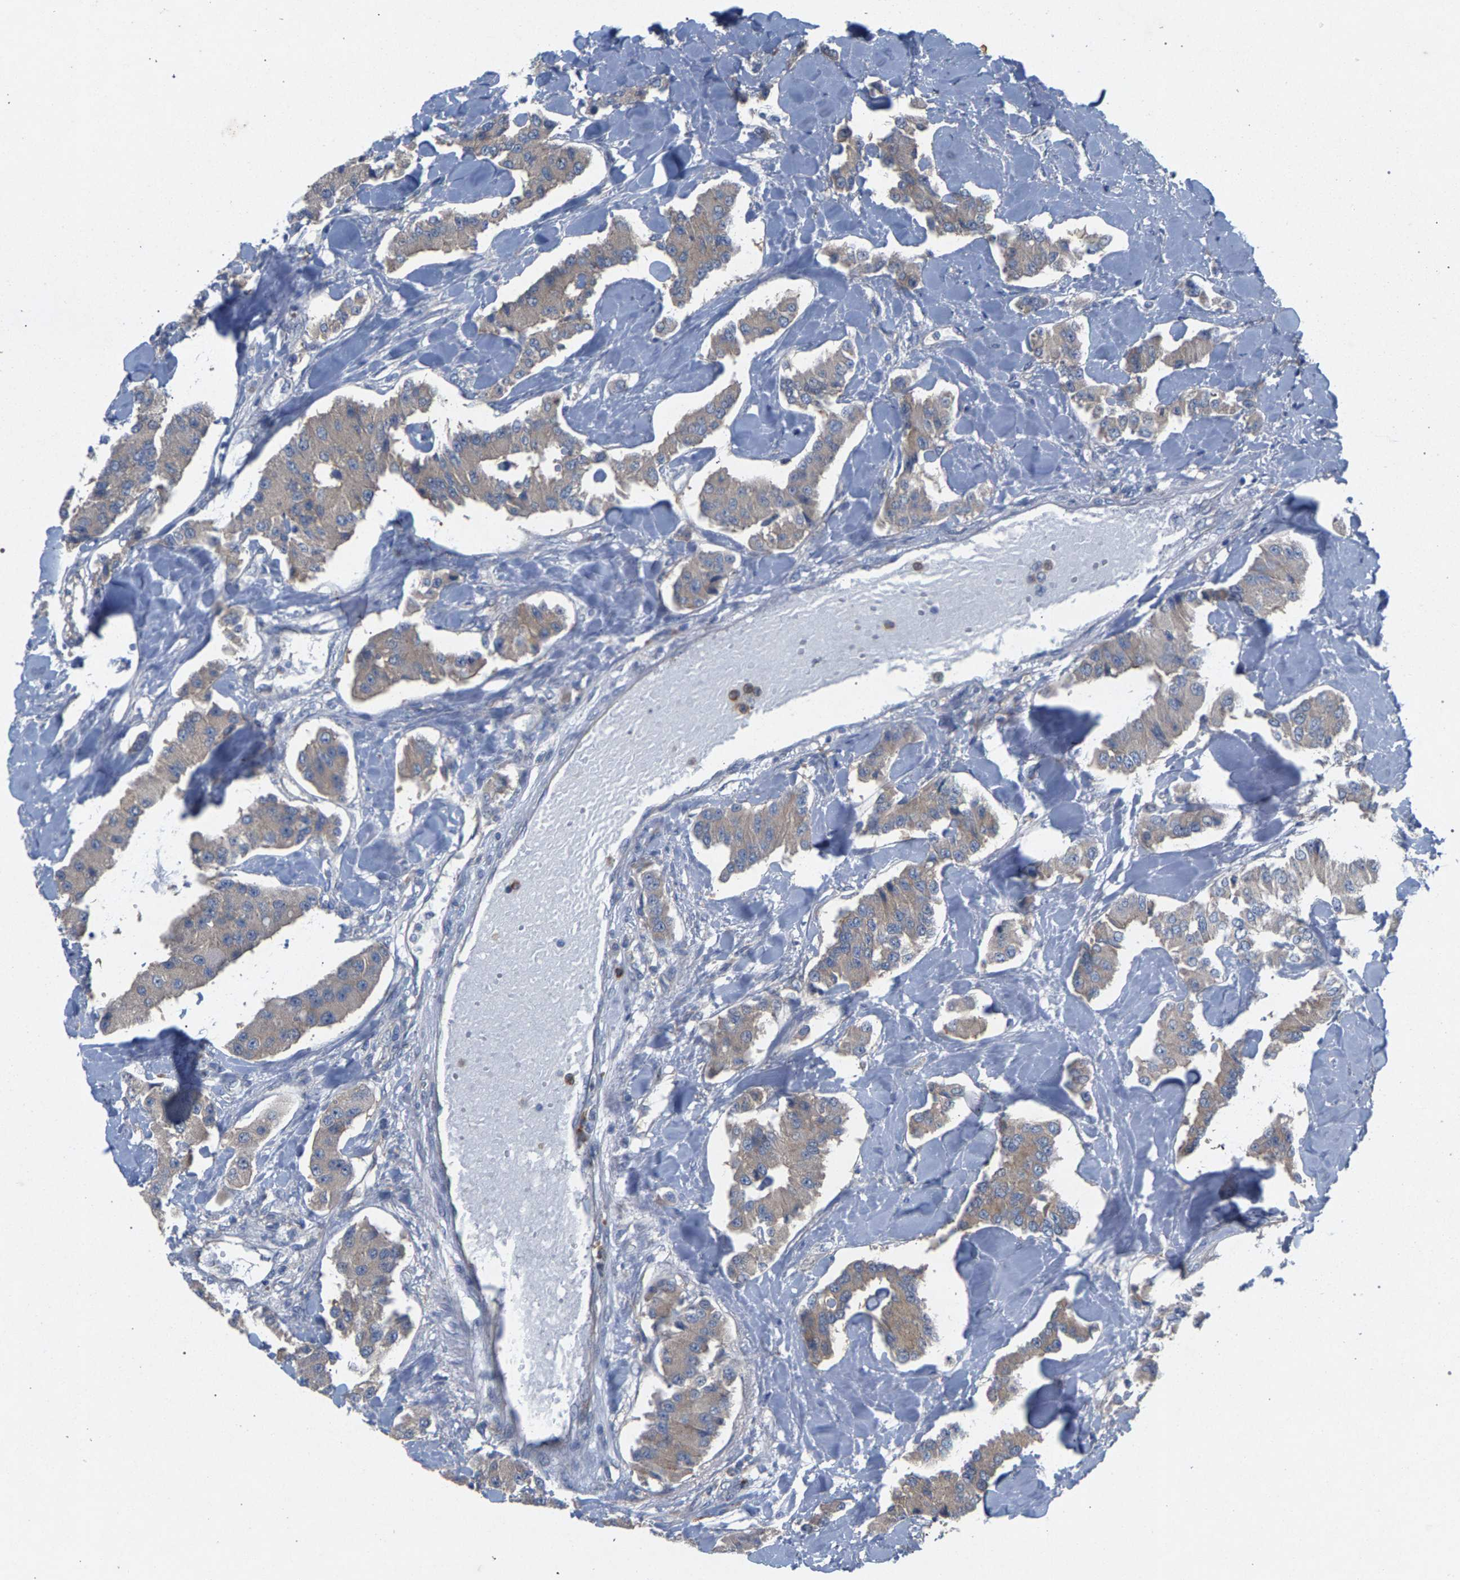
{"staining": {"intensity": "weak", "quantity": ">75%", "location": "cytoplasmic/membranous"}, "tissue": "carcinoid", "cell_type": "Tumor cells", "image_type": "cancer", "snomed": [{"axis": "morphology", "description": "Carcinoid, malignant, NOS"}, {"axis": "topography", "description": "Pancreas"}], "caption": "IHC of carcinoid exhibits low levels of weak cytoplasmic/membranous staining in about >75% of tumor cells. (brown staining indicates protein expression, while blue staining denotes nuclei).", "gene": "MAMDC2", "patient": {"sex": "male", "age": 41}}